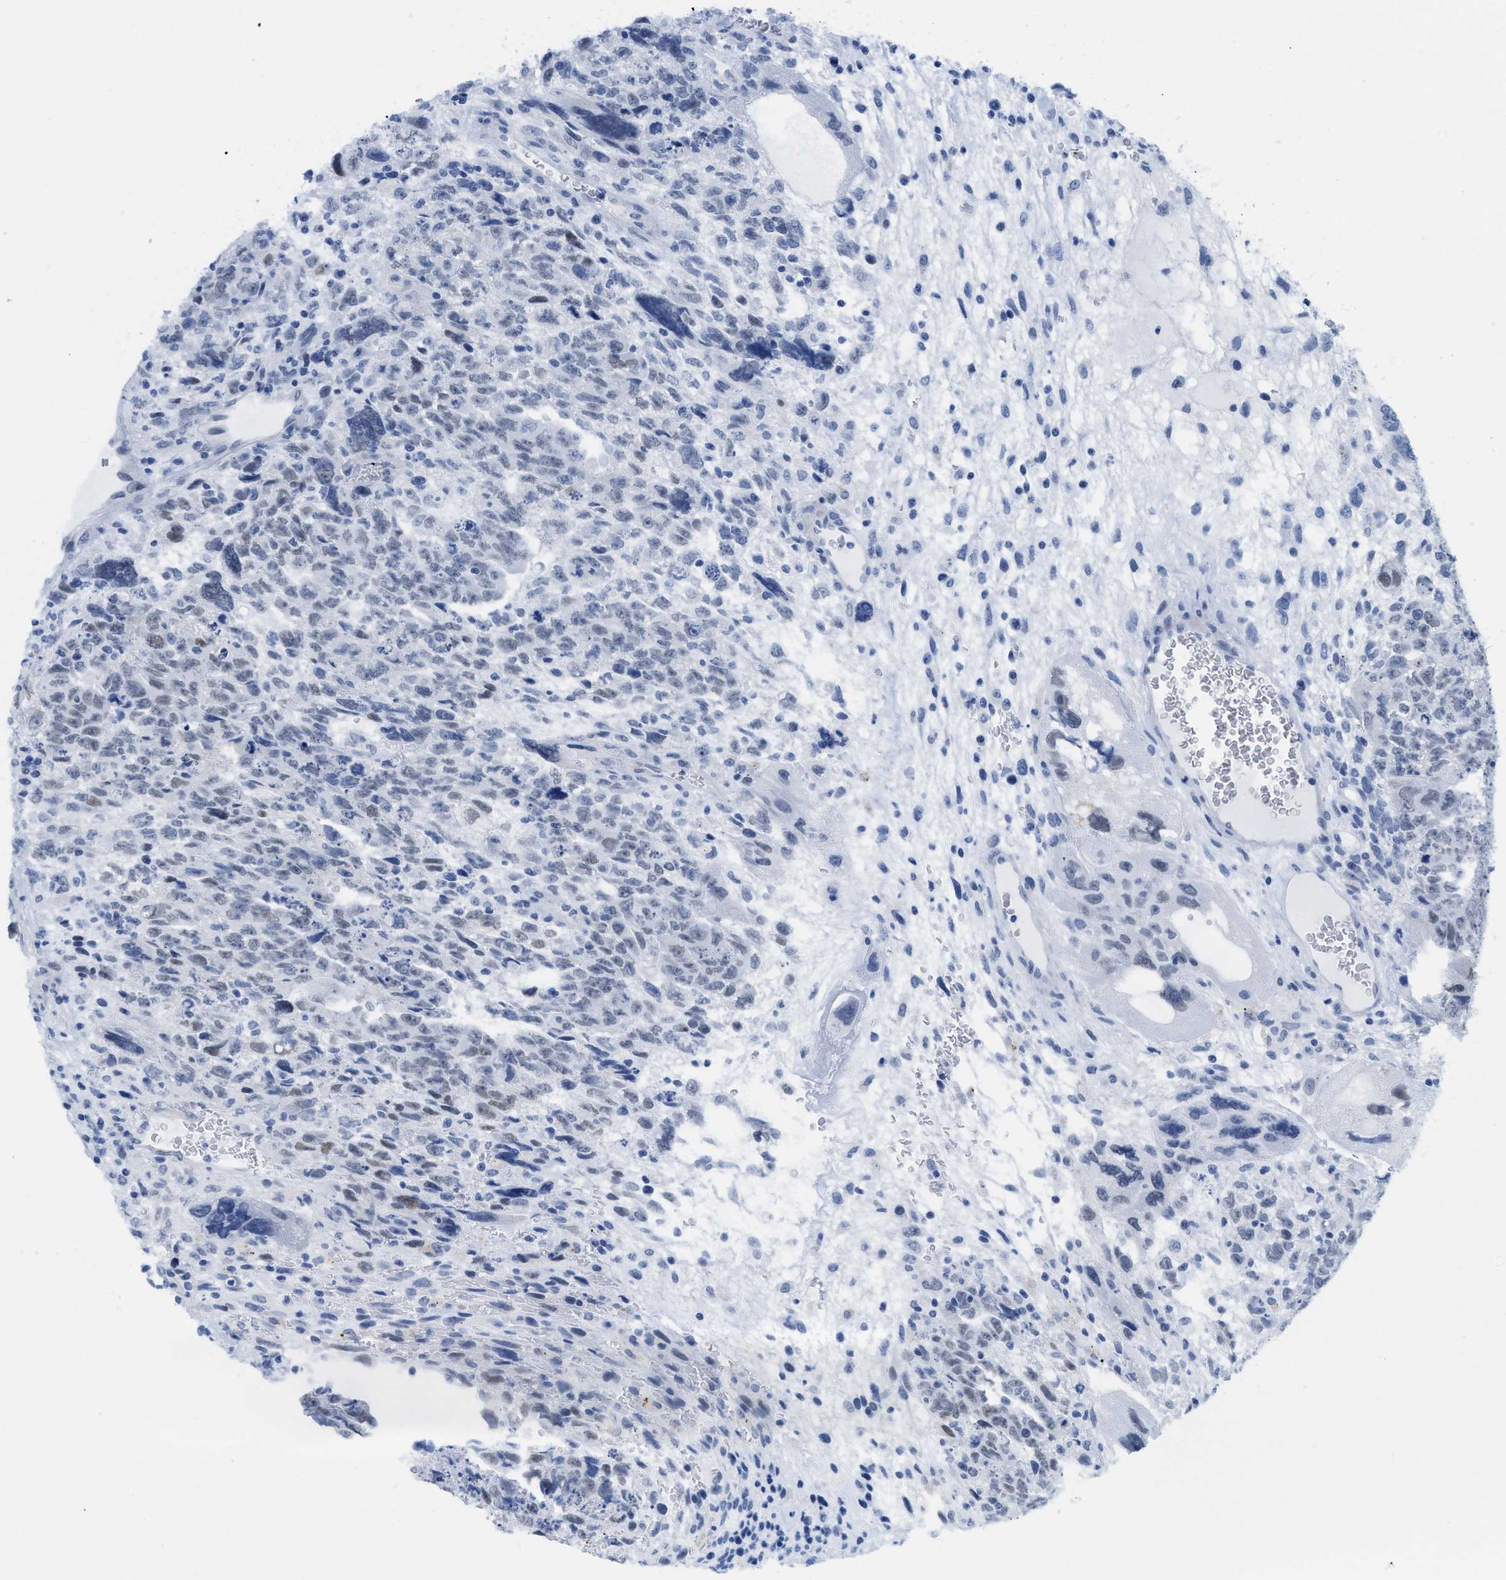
{"staining": {"intensity": "negative", "quantity": "none", "location": "none"}, "tissue": "testis cancer", "cell_type": "Tumor cells", "image_type": "cancer", "snomed": [{"axis": "morphology", "description": "Carcinoma, Embryonal, NOS"}, {"axis": "topography", "description": "Testis"}], "caption": "IHC histopathology image of human testis embryonal carcinoma stained for a protein (brown), which displays no expression in tumor cells.", "gene": "WDR4", "patient": {"sex": "male", "age": 28}}